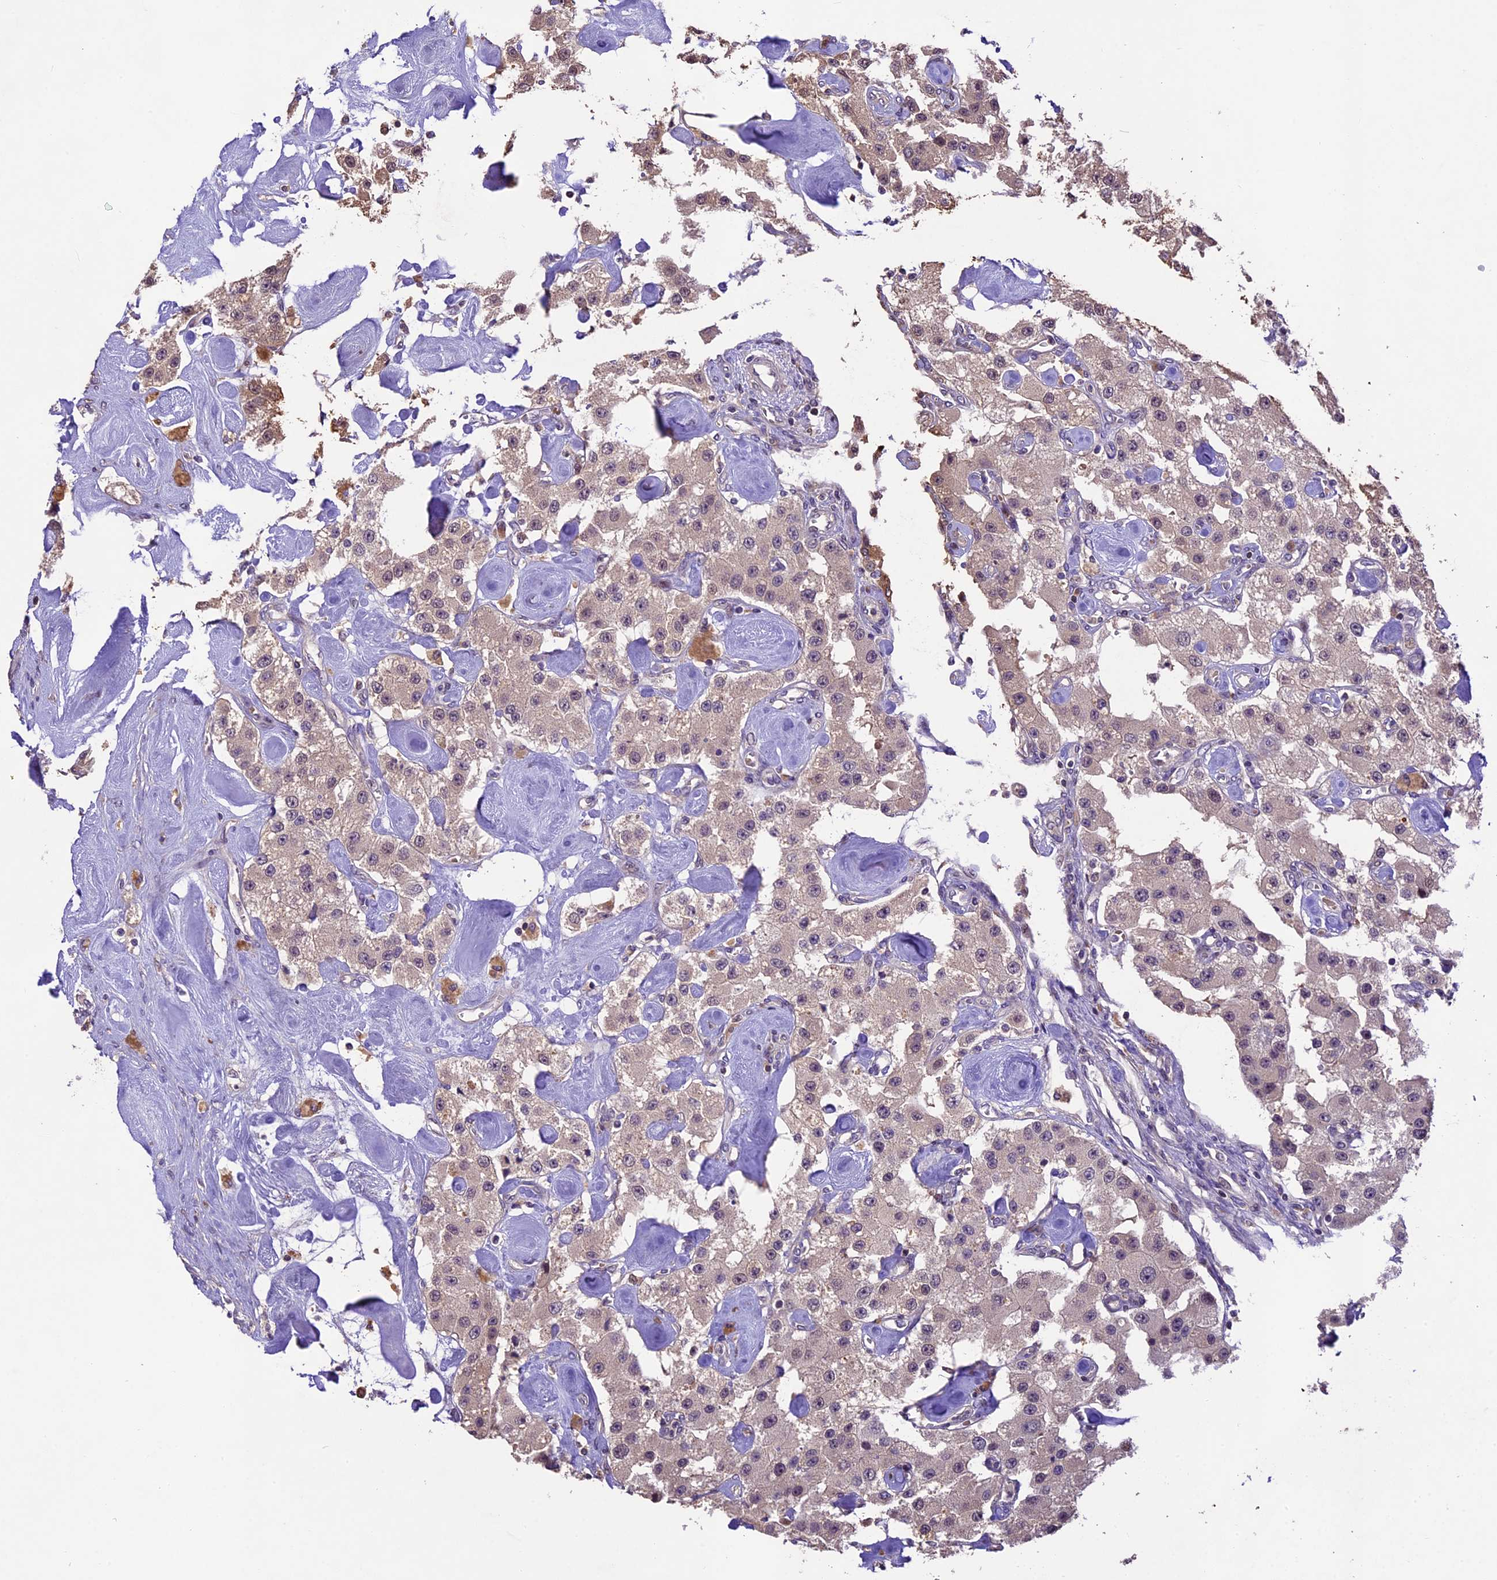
{"staining": {"intensity": "weak", "quantity": ">75%", "location": "cytoplasmic/membranous"}, "tissue": "carcinoid", "cell_type": "Tumor cells", "image_type": "cancer", "snomed": [{"axis": "morphology", "description": "Carcinoid, malignant, NOS"}, {"axis": "topography", "description": "Pancreas"}], "caption": "Weak cytoplasmic/membranous expression is present in about >75% of tumor cells in carcinoid. Immunohistochemistry (ihc) stains the protein in brown and the nuclei are stained blue.", "gene": "DGKH", "patient": {"sex": "male", "age": 41}}